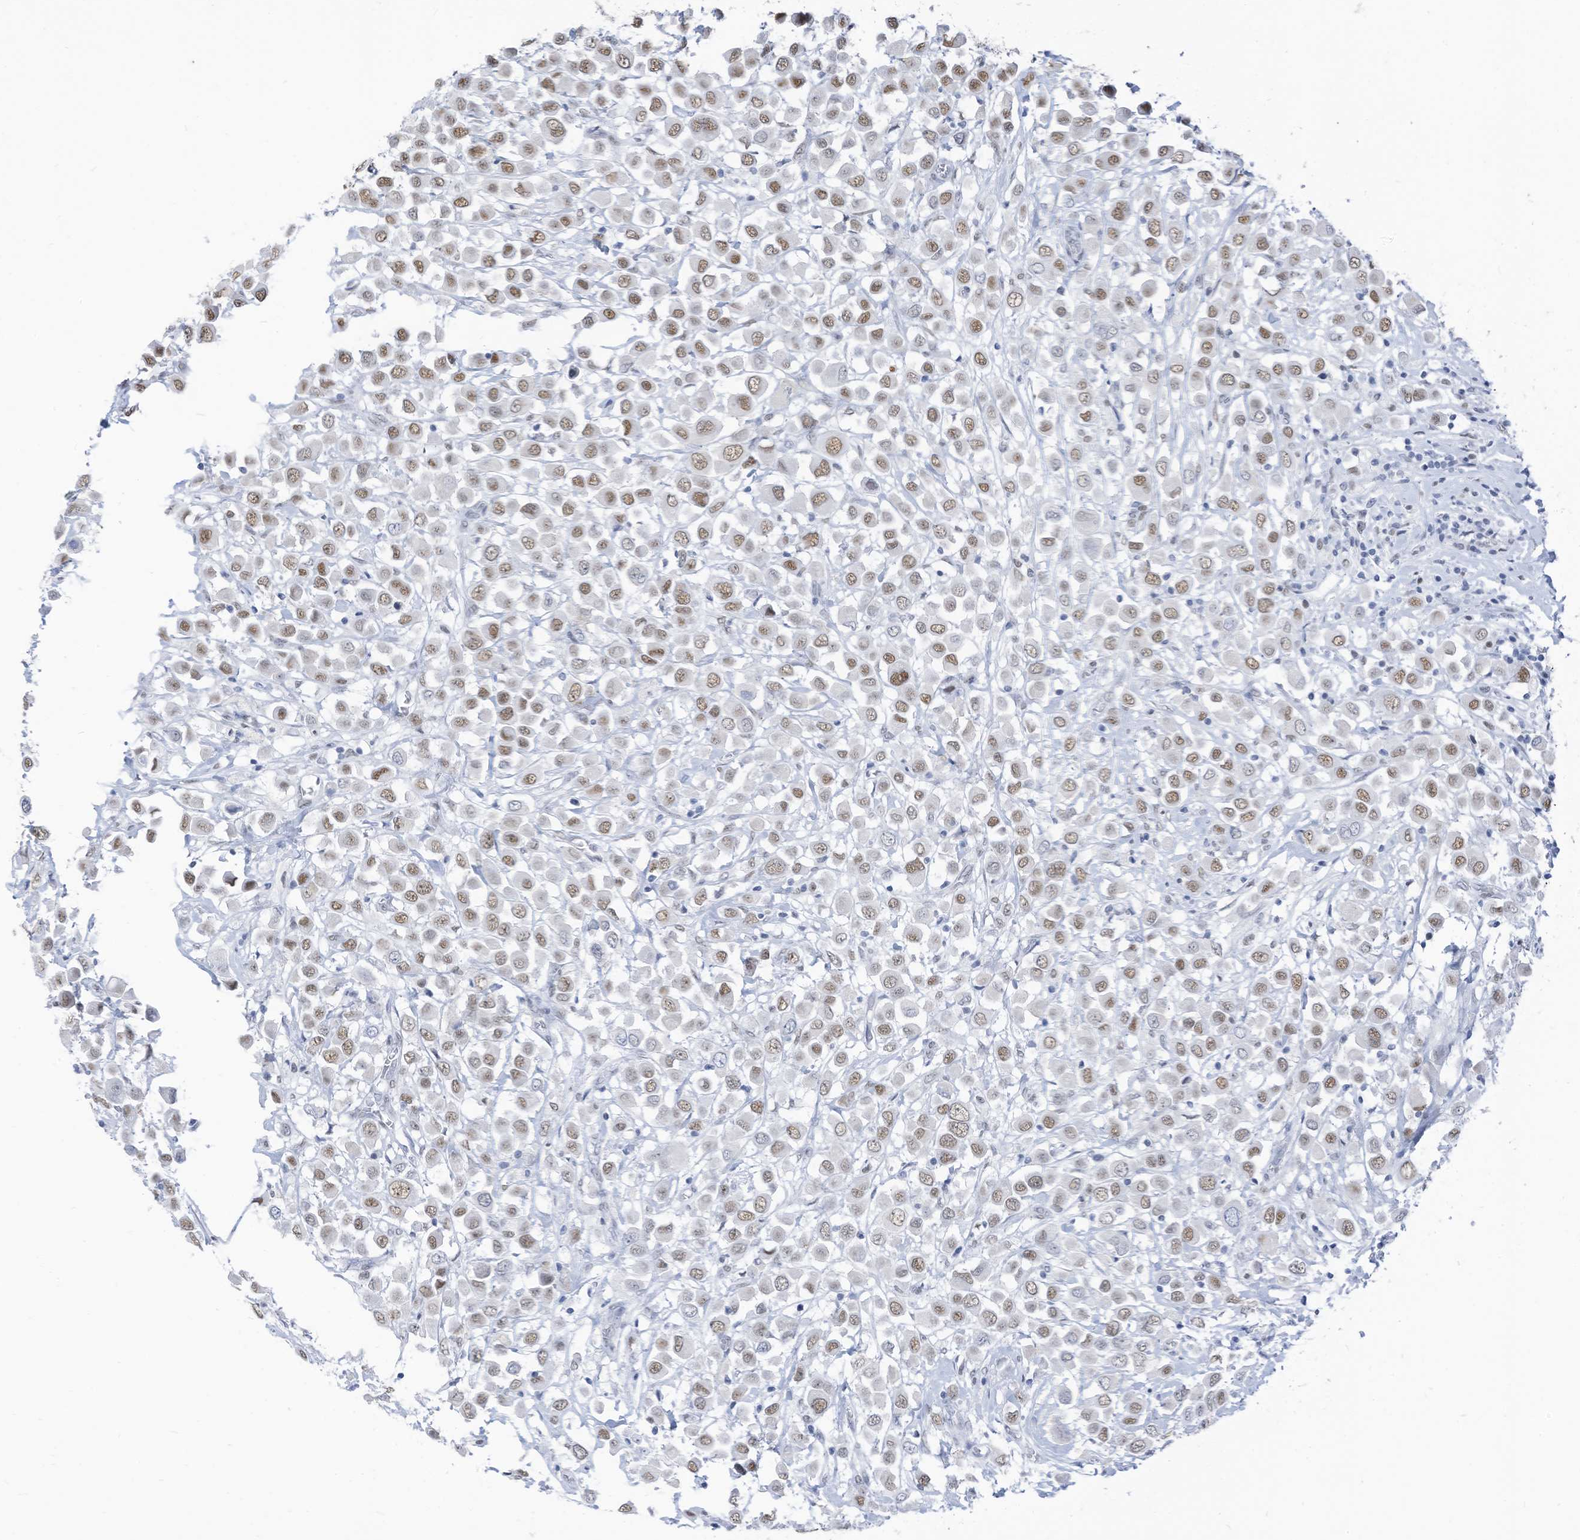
{"staining": {"intensity": "moderate", "quantity": ">75%", "location": "nuclear"}, "tissue": "breast cancer", "cell_type": "Tumor cells", "image_type": "cancer", "snomed": [{"axis": "morphology", "description": "Duct carcinoma"}, {"axis": "topography", "description": "Breast"}], "caption": "Breast cancer (invasive ductal carcinoma) stained for a protein (brown) demonstrates moderate nuclear positive staining in about >75% of tumor cells.", "gene": "KHSRP", "patient": {"sex": "female", "age": 61}}